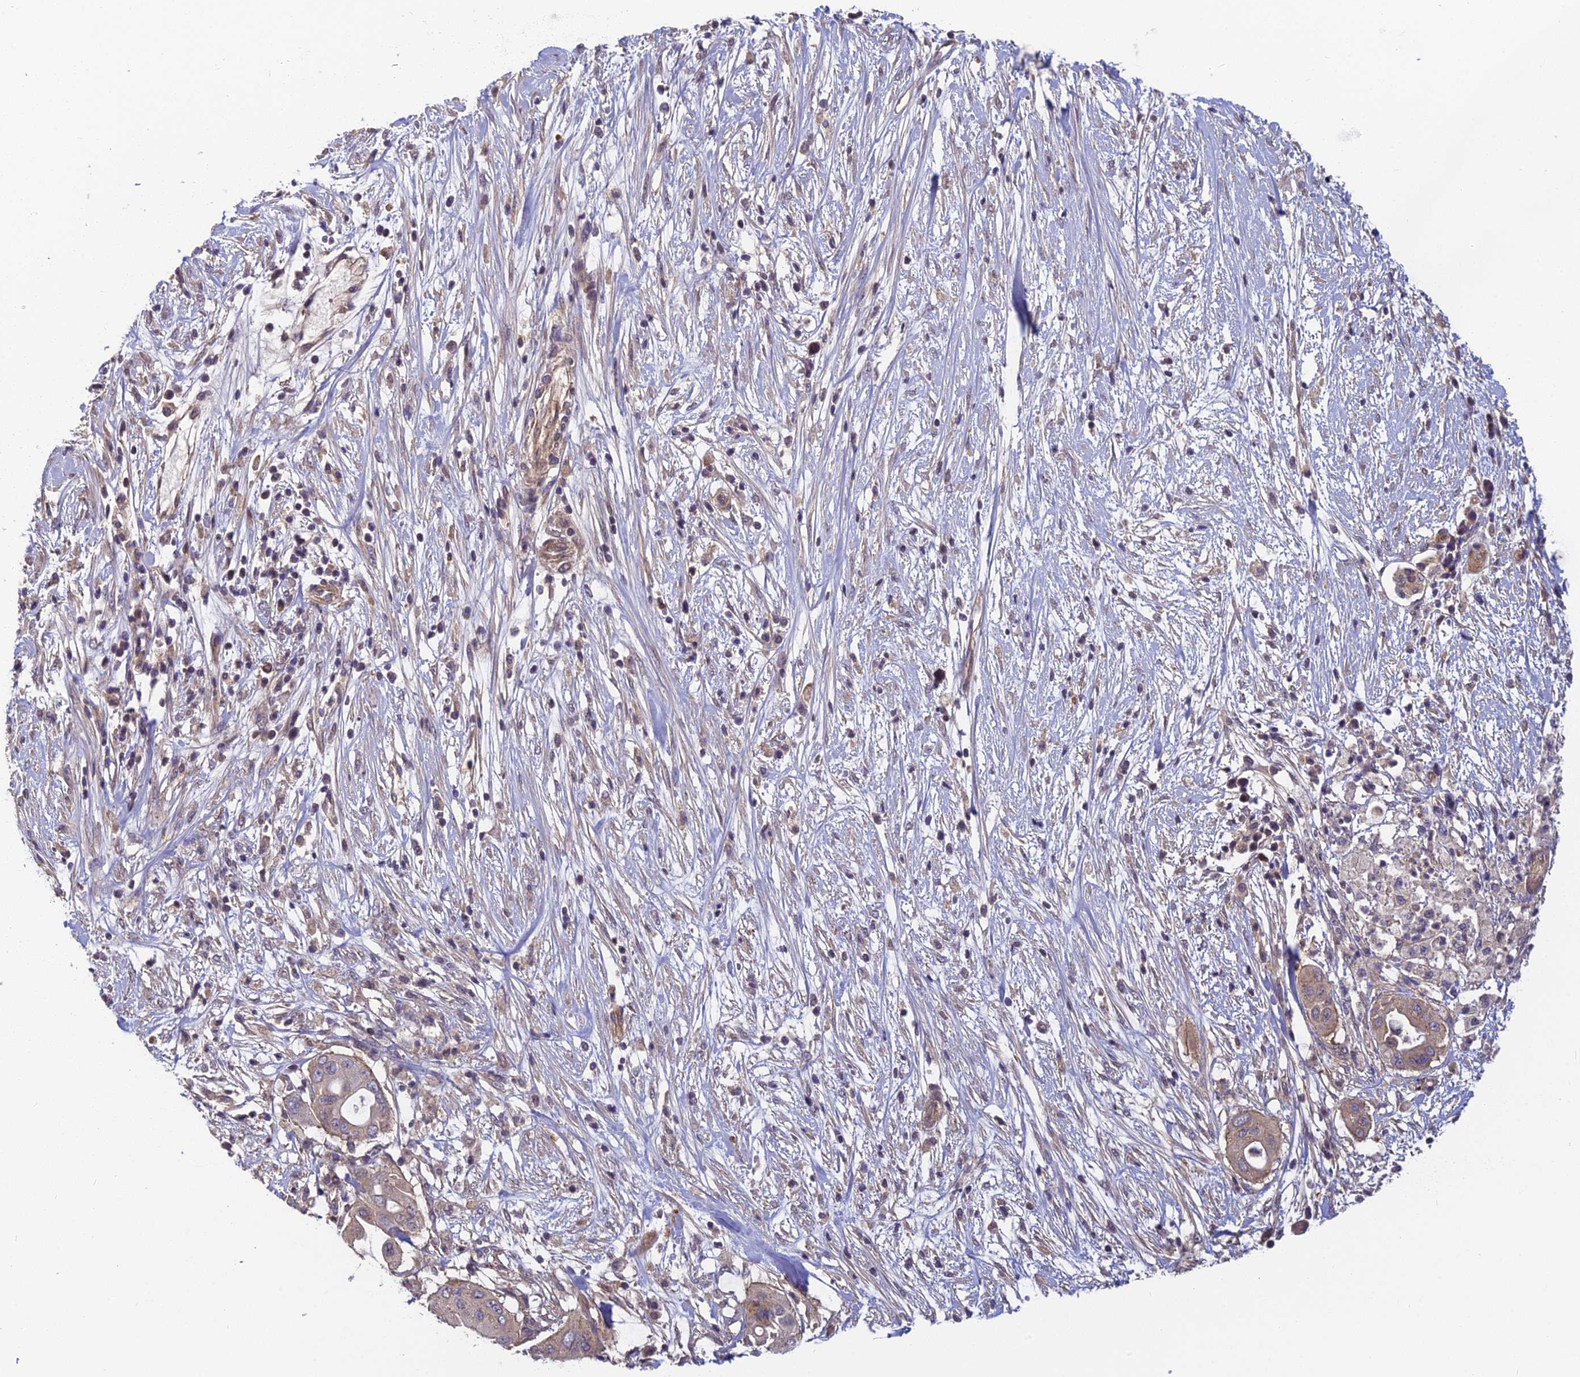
{"staining": {"intensity": "weak", "quantity": "25%-75%", "location": "cytoplasmic/membranous"}, "tissue": "pancreatic cancer", "cell_type": "Tumor cells", "image_type": "cancer", "snomed": [{"axis": "morphology", "description": "Adenocarcinoma, NOS"}, {"axis": "topography", "description": "Pancreas"}], "caption": "Pancreatic cancer stained for a protein demonstrates weak cytoplasmic/membranous positivity in tumor cells.", "gene": "PIKFYVE", "patient": {"sex": "male", "age": 68}}